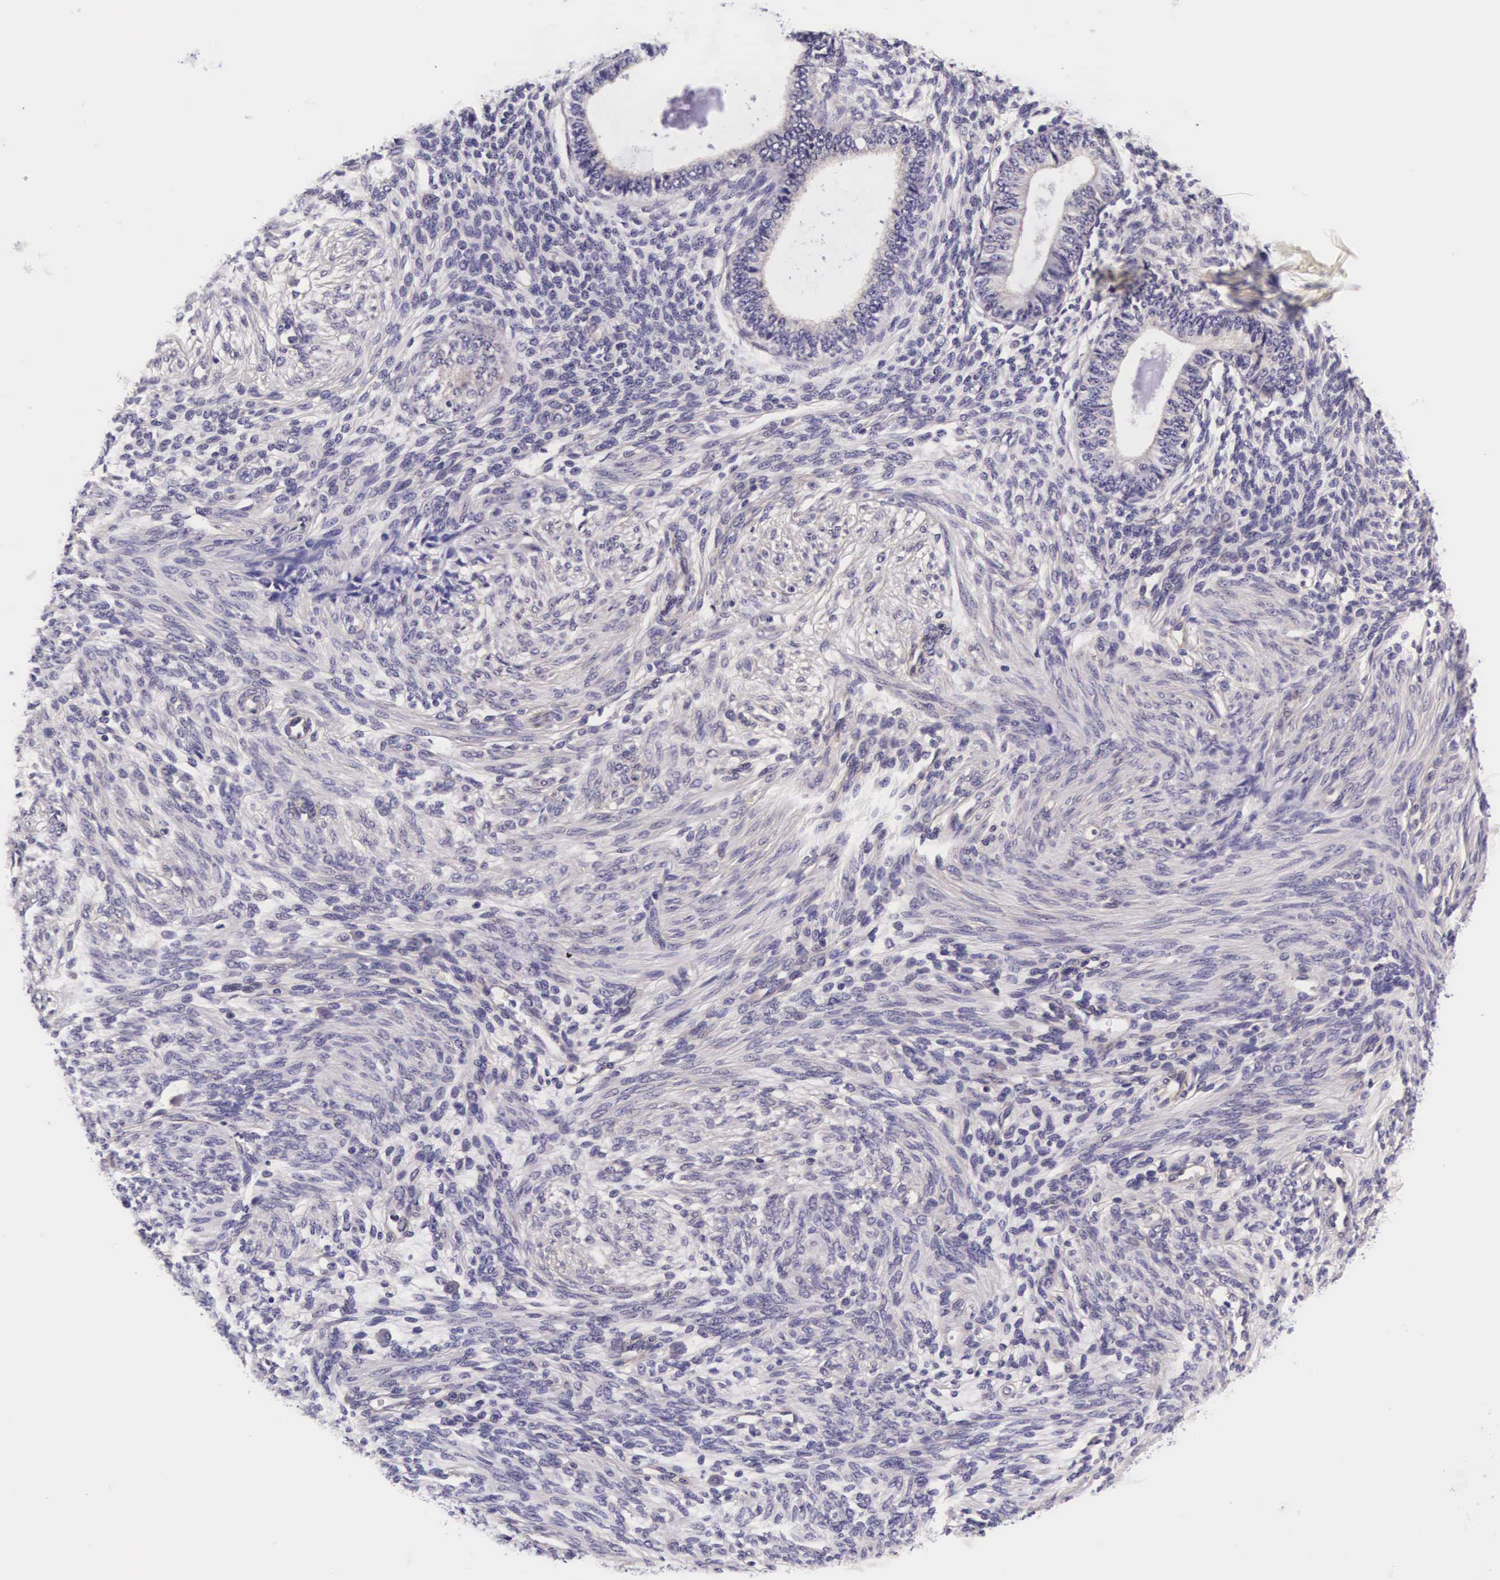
{"staining": {"intensity": "negative", "quantity": "none", "location": "none"}, "tissue": "endometrium", "cell_type": "Cells in endometrial stroma", "image_type": "normal", "snomed": [{"axis": "morphology", "description": "Normal tissue, NOS"}, {"axis": "topography", "description": "Endometrium"}], "caption": "IHC histopathology image of benign human endometrium stained for a protein (brown), which shows no expression in cells in endometrial stroma.", "gene": "PHETA2", "patient": {"sex": "female", "age": 82}}